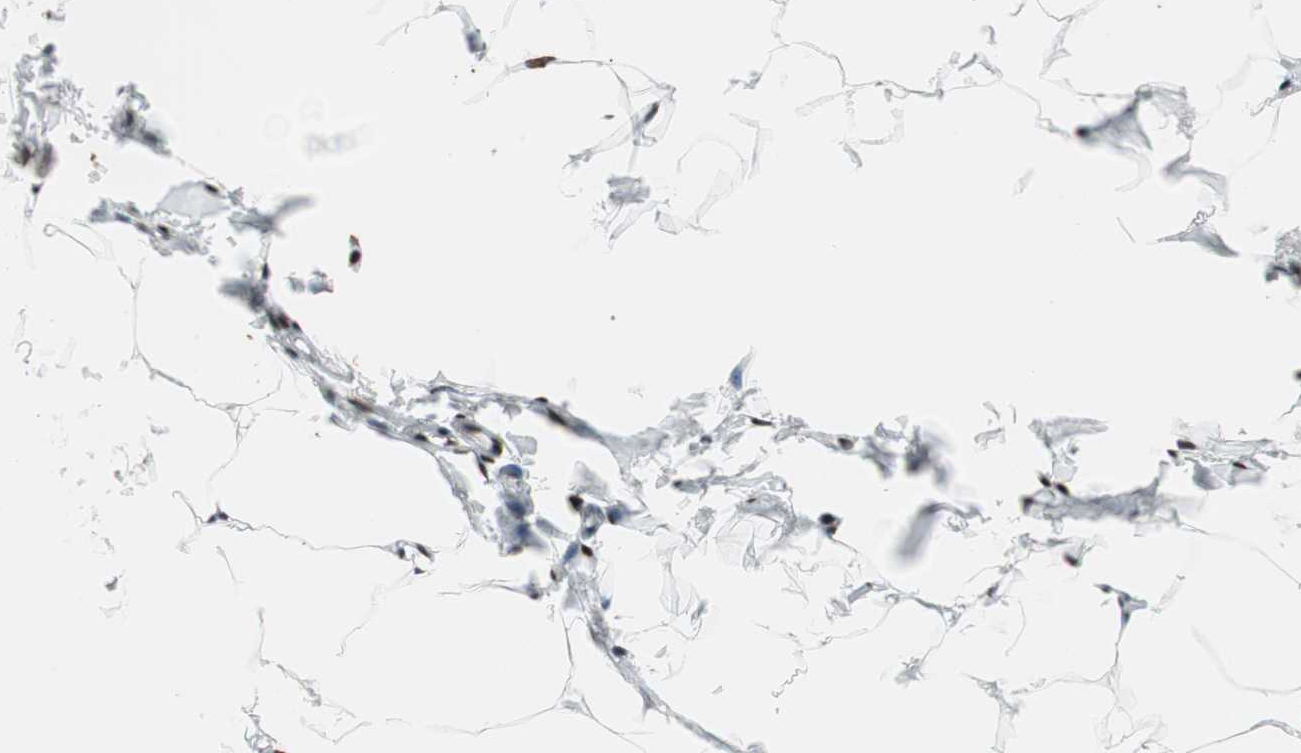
{"staining": {"intensity": "strong", "quantity": ">75%", "location": "nuclear"}, "tissue": "adipose tissue", "cell_type": "Adipocytes", "image_type": "normal", "snomed": [{"axis": "morphology", "description": "Normal tissue, NOS"}, {"axis": "topography", "description": "Vascular tissue"}], "caption": "Immunohistochemical staining of normal adipose tissue reveals high levels of strong nuclear expression in approximately >75% of adipocytes. (DAB = brown stain, brightfield microscopy at high magnification).", "gene": "PSME3", "patient": {"sex": "male", "age": 41}}